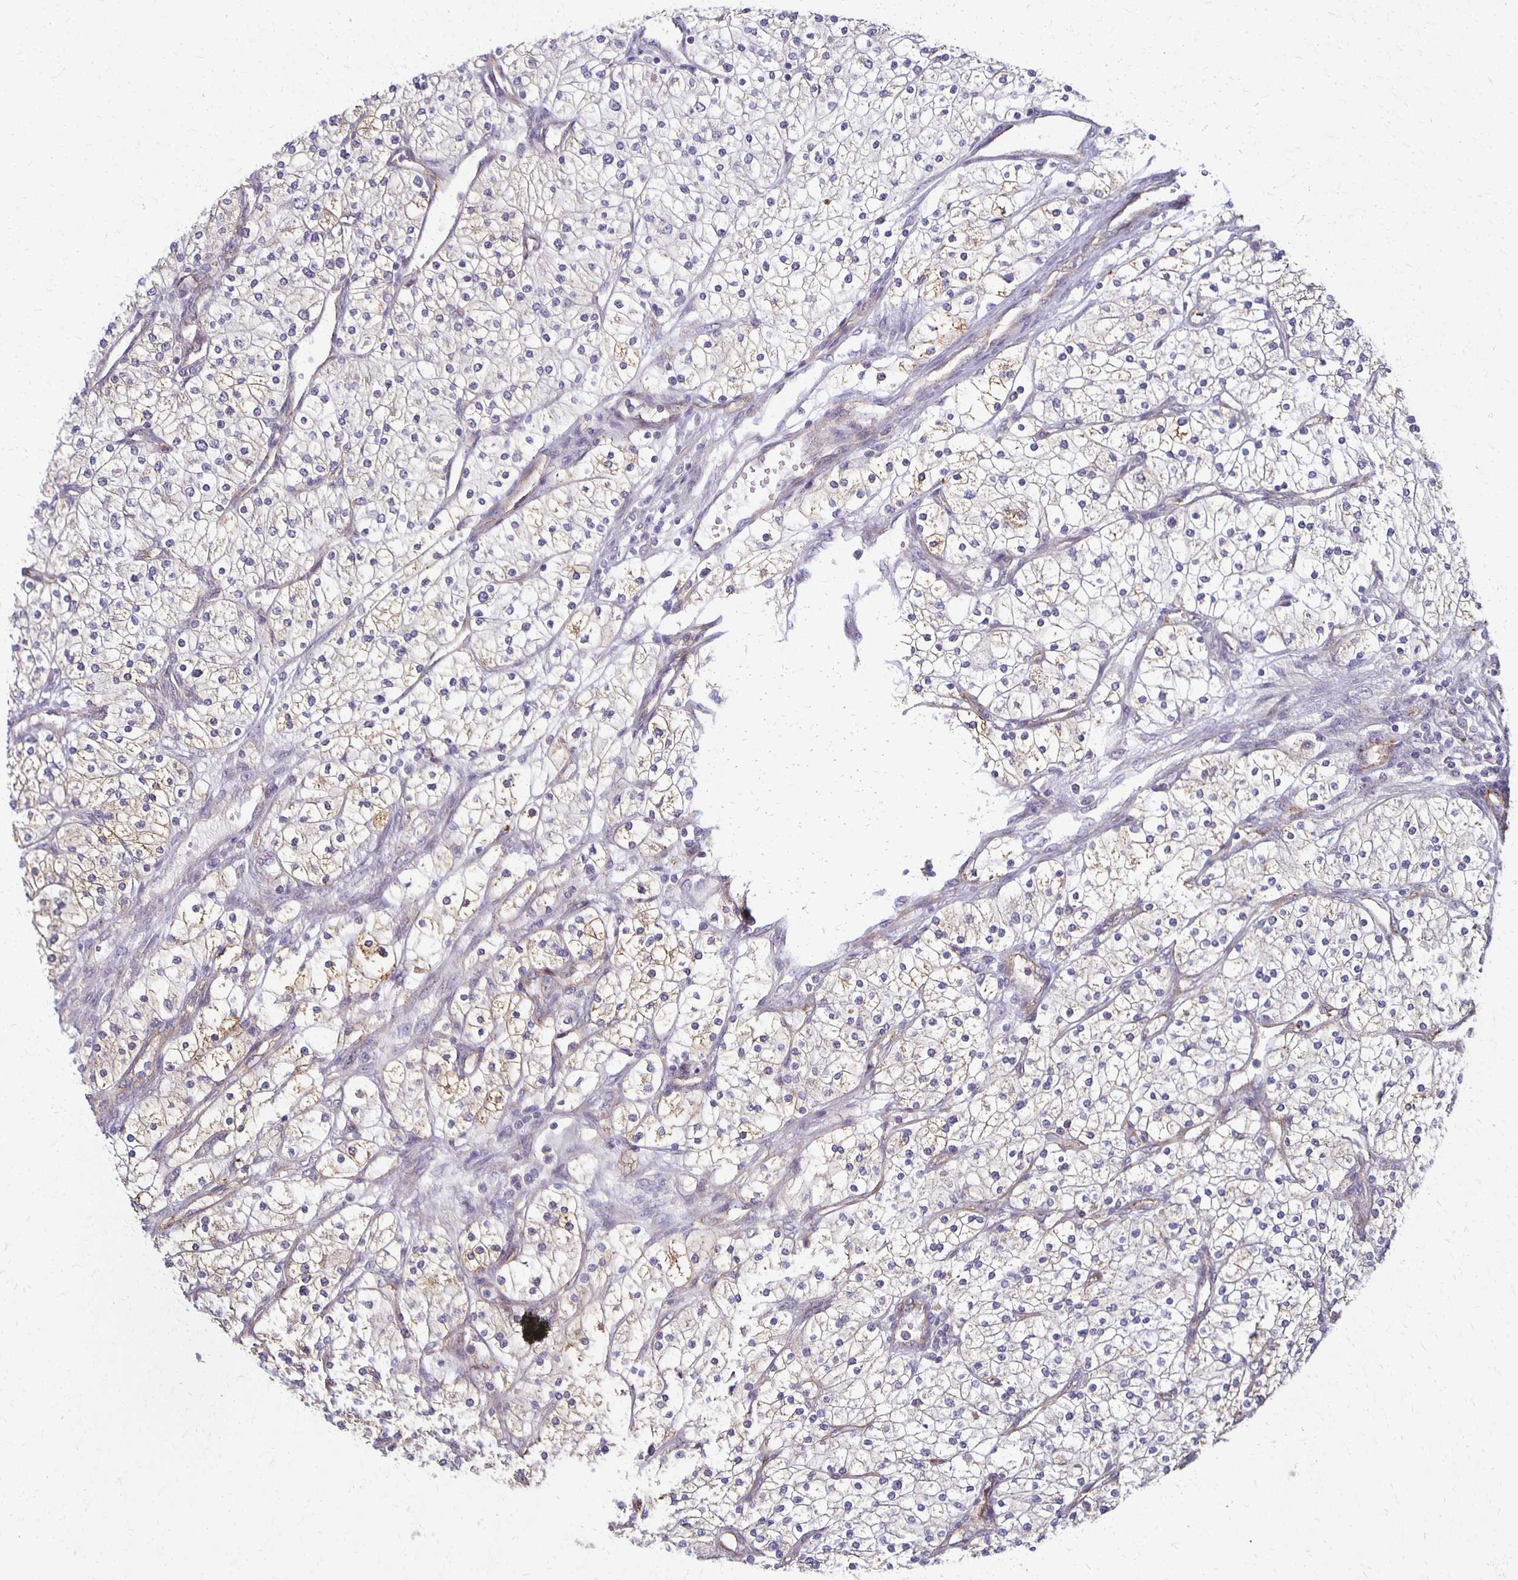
{"staining": {"intensity": "weak", "quantity": "<25%", "location": "cytoplasmic/membranous"}, "tissue": "renal cancer", "cell_type": "Tumor cells", "image_type": "cancer", "snomed": [{"axis": "morphology", "description": "Adenocarcinoma, NOS"}, {"axis": "topography", "description": "Kidney"}], "caption": "Protein analysis of renal cancer (adenocarcinoma) reveals no significant expression in tumor cells. (DAB (3,3'-diaminobenzidine) IHC visualized using brightfield microscopy, high magnification).", "gene": "GPX4", "patient": {"sex": "male", "age": 80}}